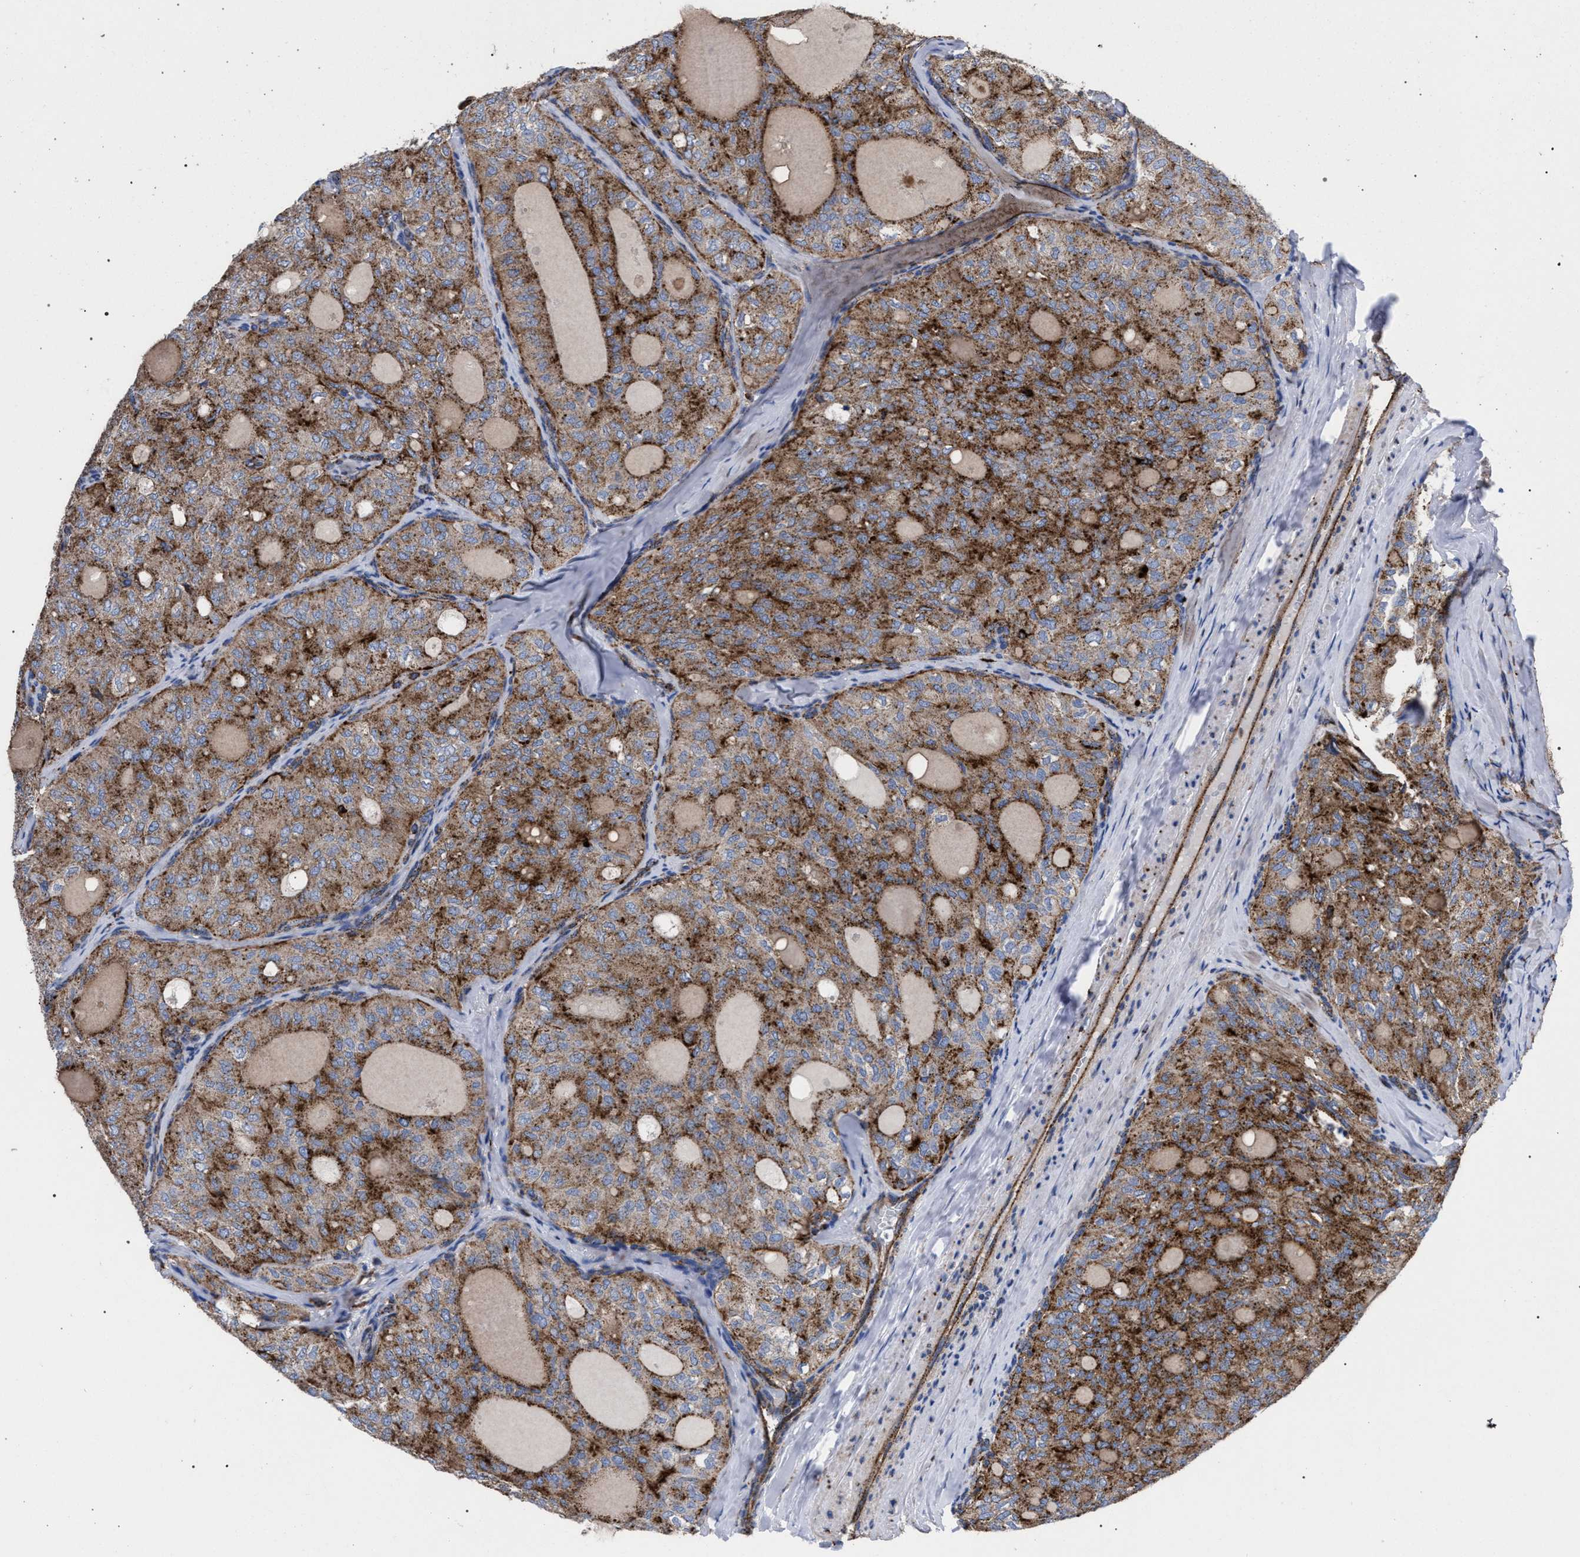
{"staining": {"intensity": "moderate", "quantity": ">75%", "location": "cytoplasmic/membranous"}, "tissue": "thyroid cancer", "cell_type": "Tumor cells", "image_type": "cancer", "snomed": [{"axis": "morphology", "description": "Follicular adenoma carcinoma, NOS"}, {"axis": "topography", "description": "Thyroid gland"}], "caption": "A high-resolution micrograph shows IHC staining of thyroid cancer, which displays moderate cytoplasmic/membranous staining in about >75% of tumor cells.", "gene": "PPT1", "patient": {"sex": "male", "age": 75}}